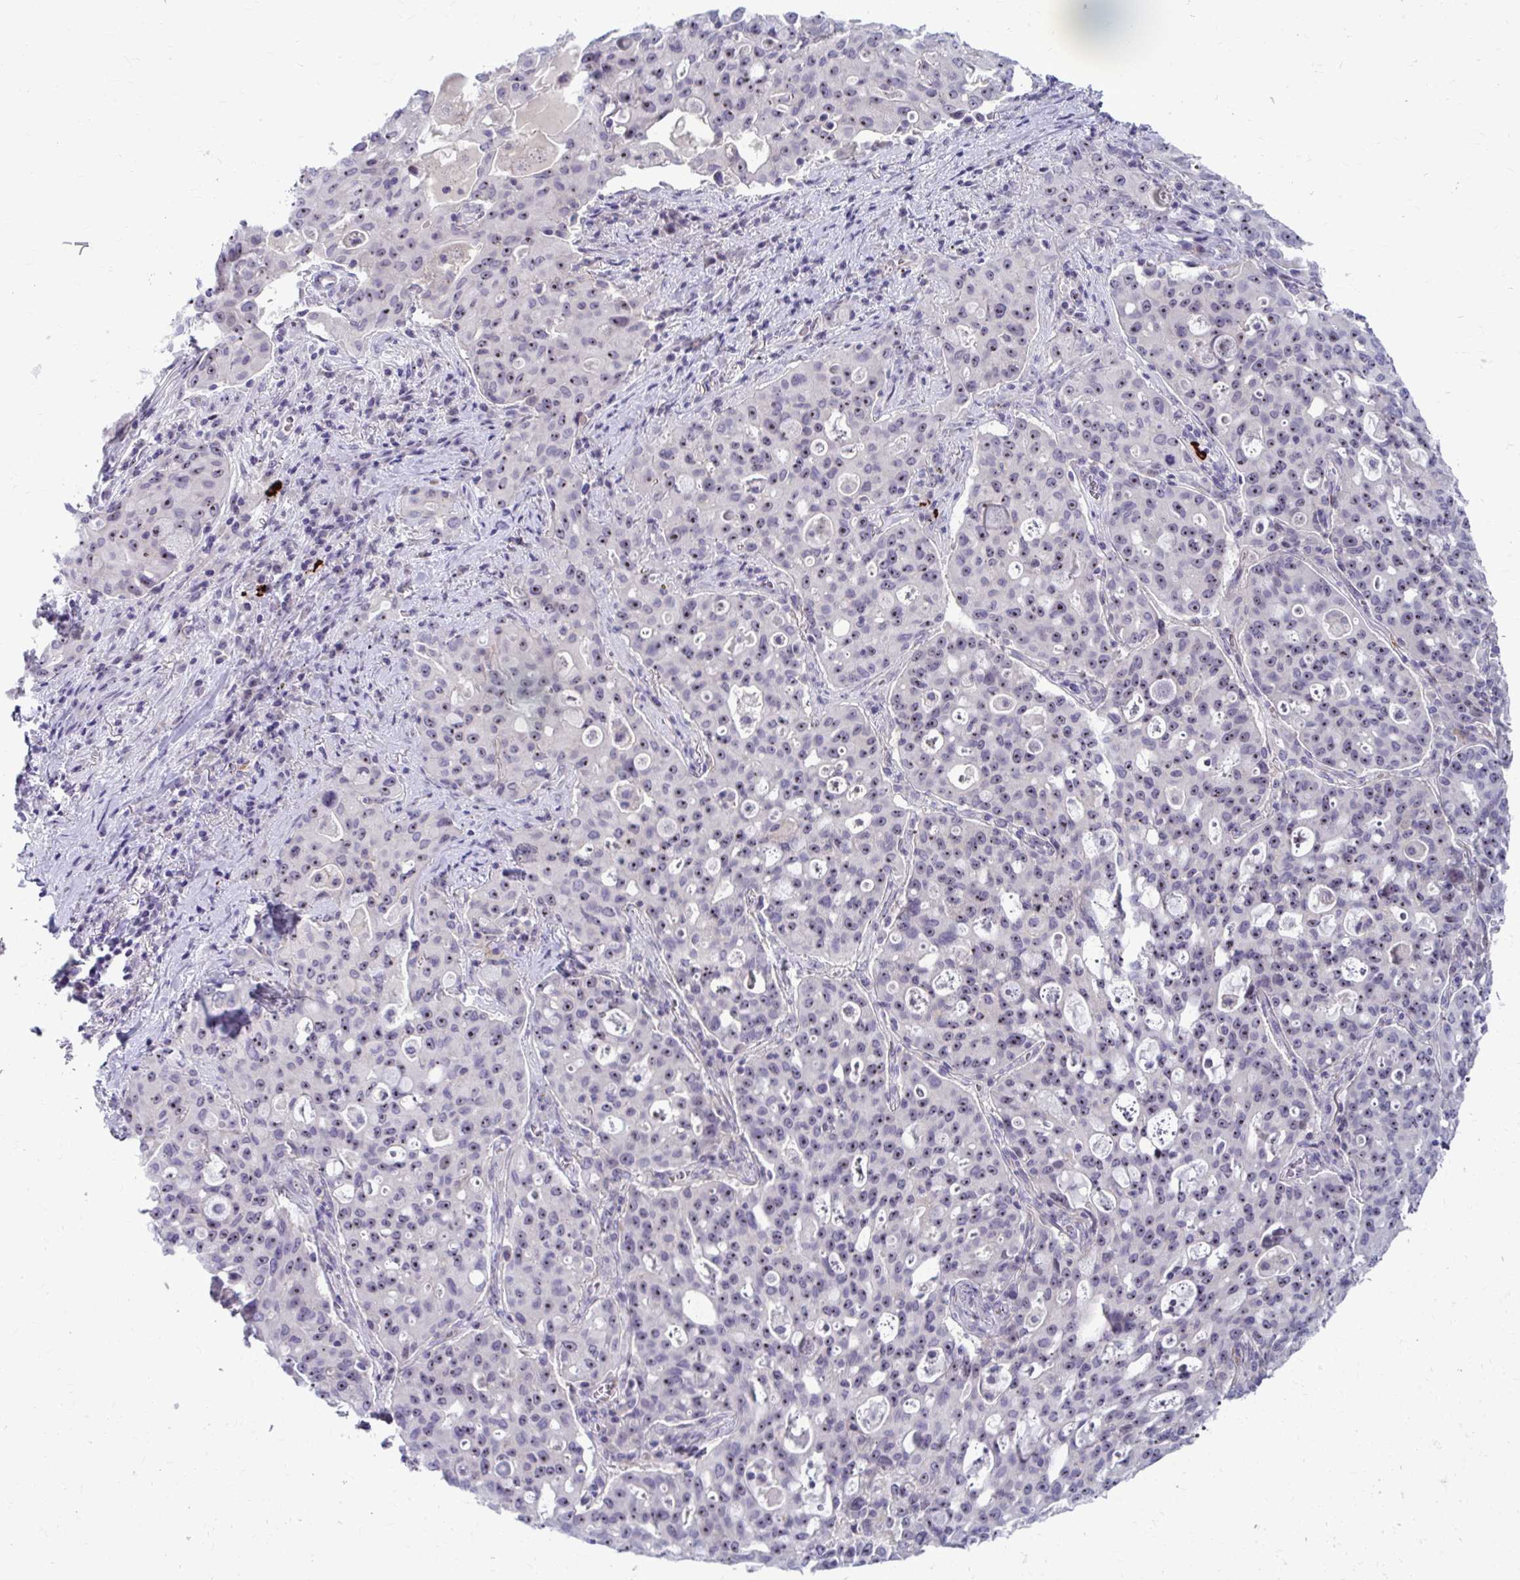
{"staining": {"intensity": "weak", "quantity": "25%-75%", "location": "nuclear"}, "tissue": "lung cancer", "cell_type": "Tumor cells", "image_type": "cancer", "snomed": [{"axis": "morphology", "description": "Adenocarcinoma, NOS"}, {"axis": "topography", "description": "Lung"}], "caption": "A photomicrograph of lung cancer (adenocarcinoma) stained for a protein demonstrates weak nuclear brown staining in tumor cells.", "gene": "MUS81", "patient": {"sex": "female", "age": 44}}